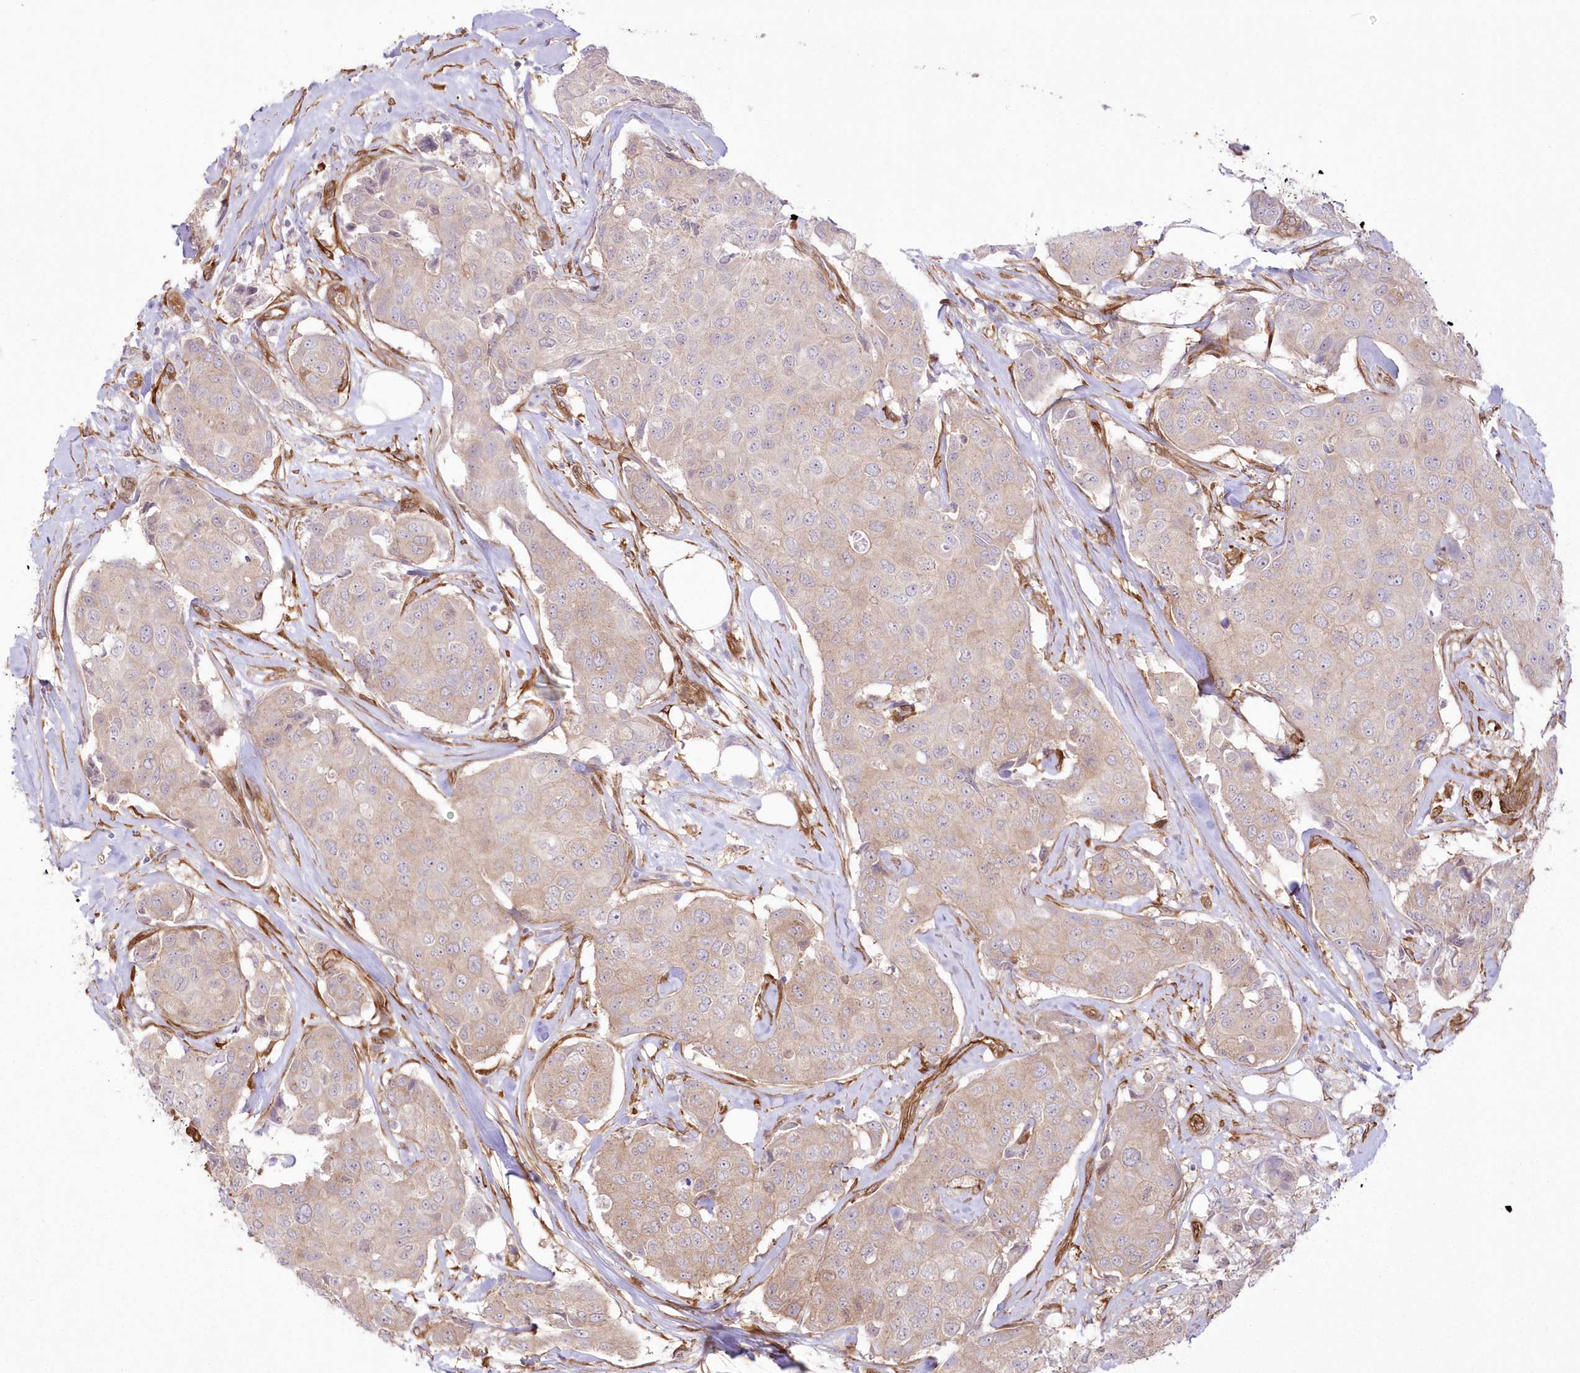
{"staining": {"intensity": "weak", "quantity": "25%-75%", "location": "cytoplasmic/membranous"}, "tissue": "breast cancer", "cell_type": "Tumor cells", "image_type": "cancer", "snomed": [{"axis": "morphology", "description": "Duct carcinoma"}, {"axis": "topography", "description": "Breast"}], "caption": "An immunohistochemistry histopathology image of neoplastic tissue is shown. Protein staining in brown labels weak cytoplasmic/membranous positivity in invasive ductal carcinoma (breast) within tumor cells.", "gene": "SH3PXD2B", "patient": {"sex": "female", "age": 80}}